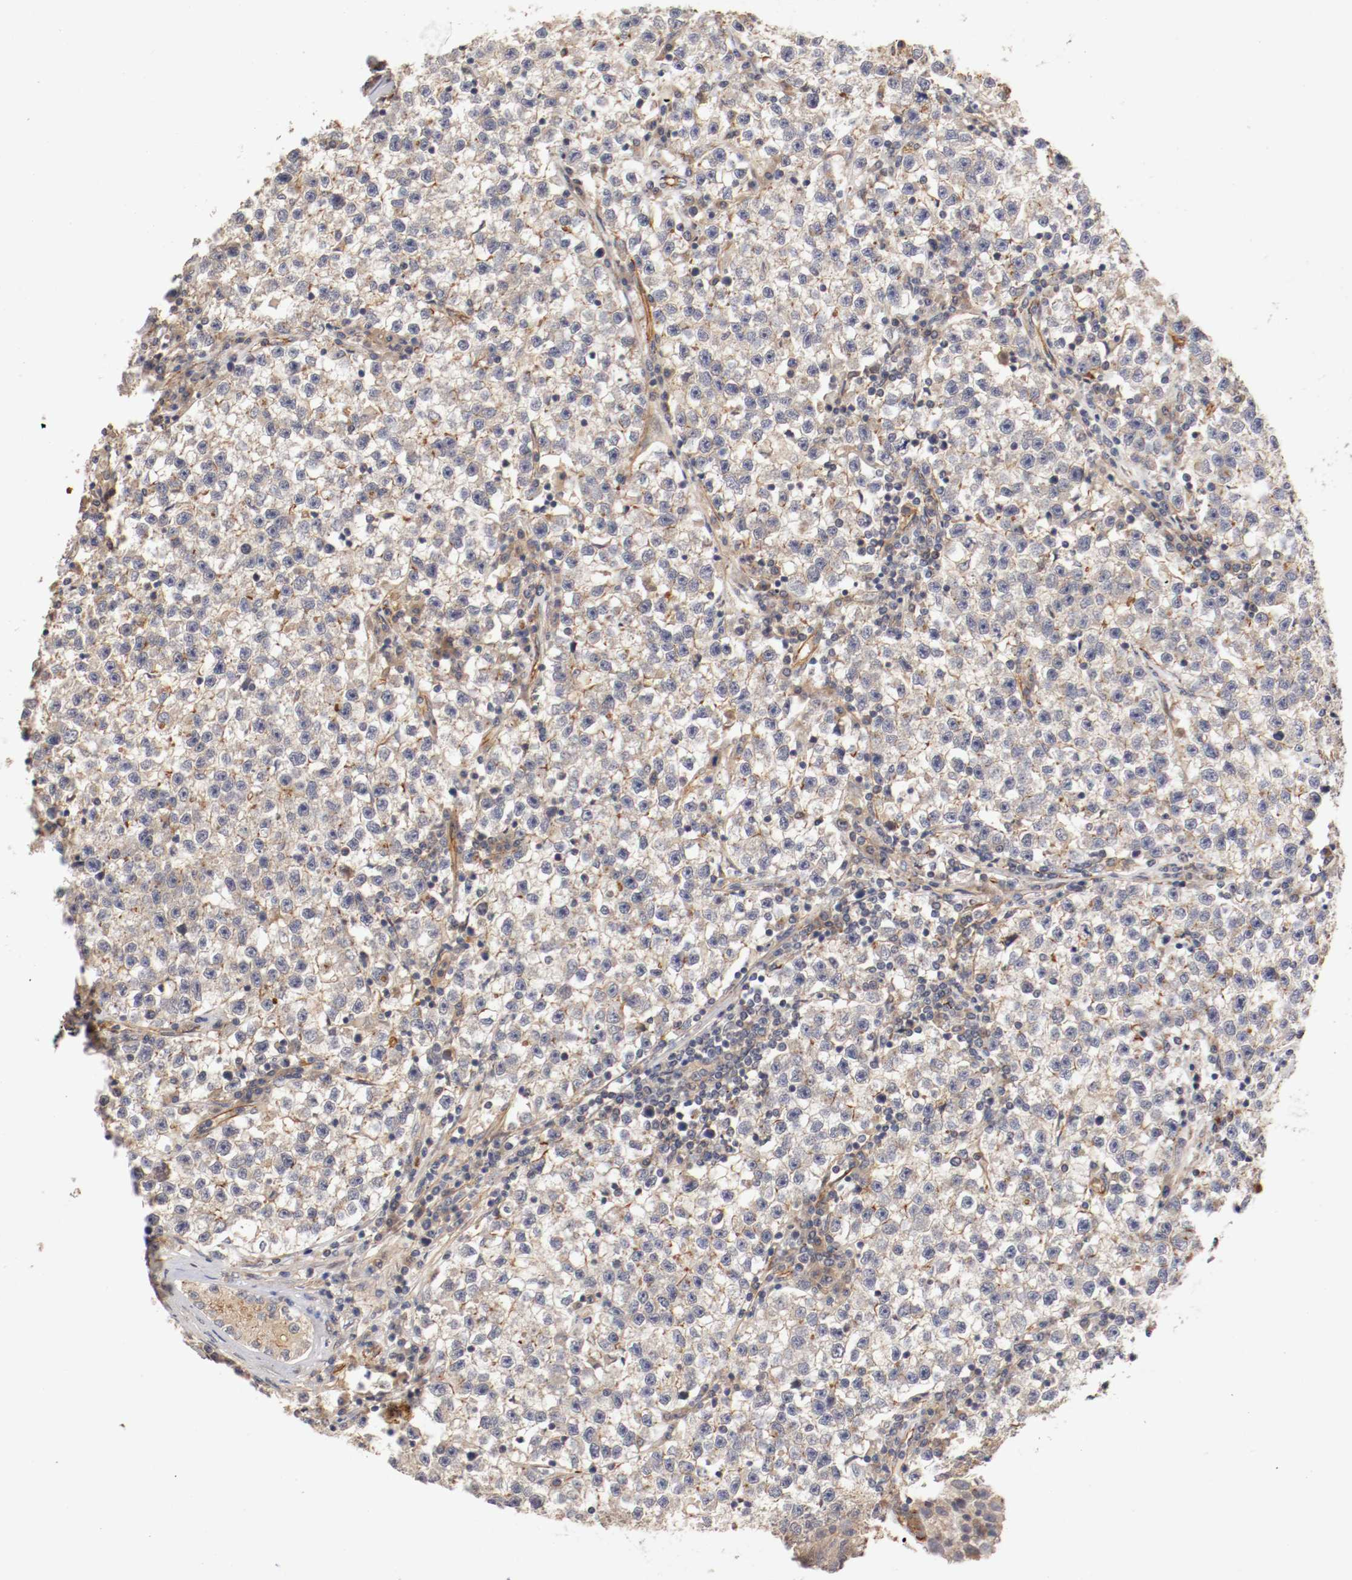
{"staining": {"intensity": "negative", "quantity": "none", "location": "none"}, "tissue": "testis cancer", "cell_type": "Tumor cells", "image_type": "cancer", "snomed": [{"axis": "morphology", "description": "Seminoma, NOS"}, {"axis": "topography", "description": "Testis"}], "caption": "The histopathology image displays no staining of tumor cells in testis seminoma.", "gene": "TYK2", "patient": {"sex": "male", "age": 22}}